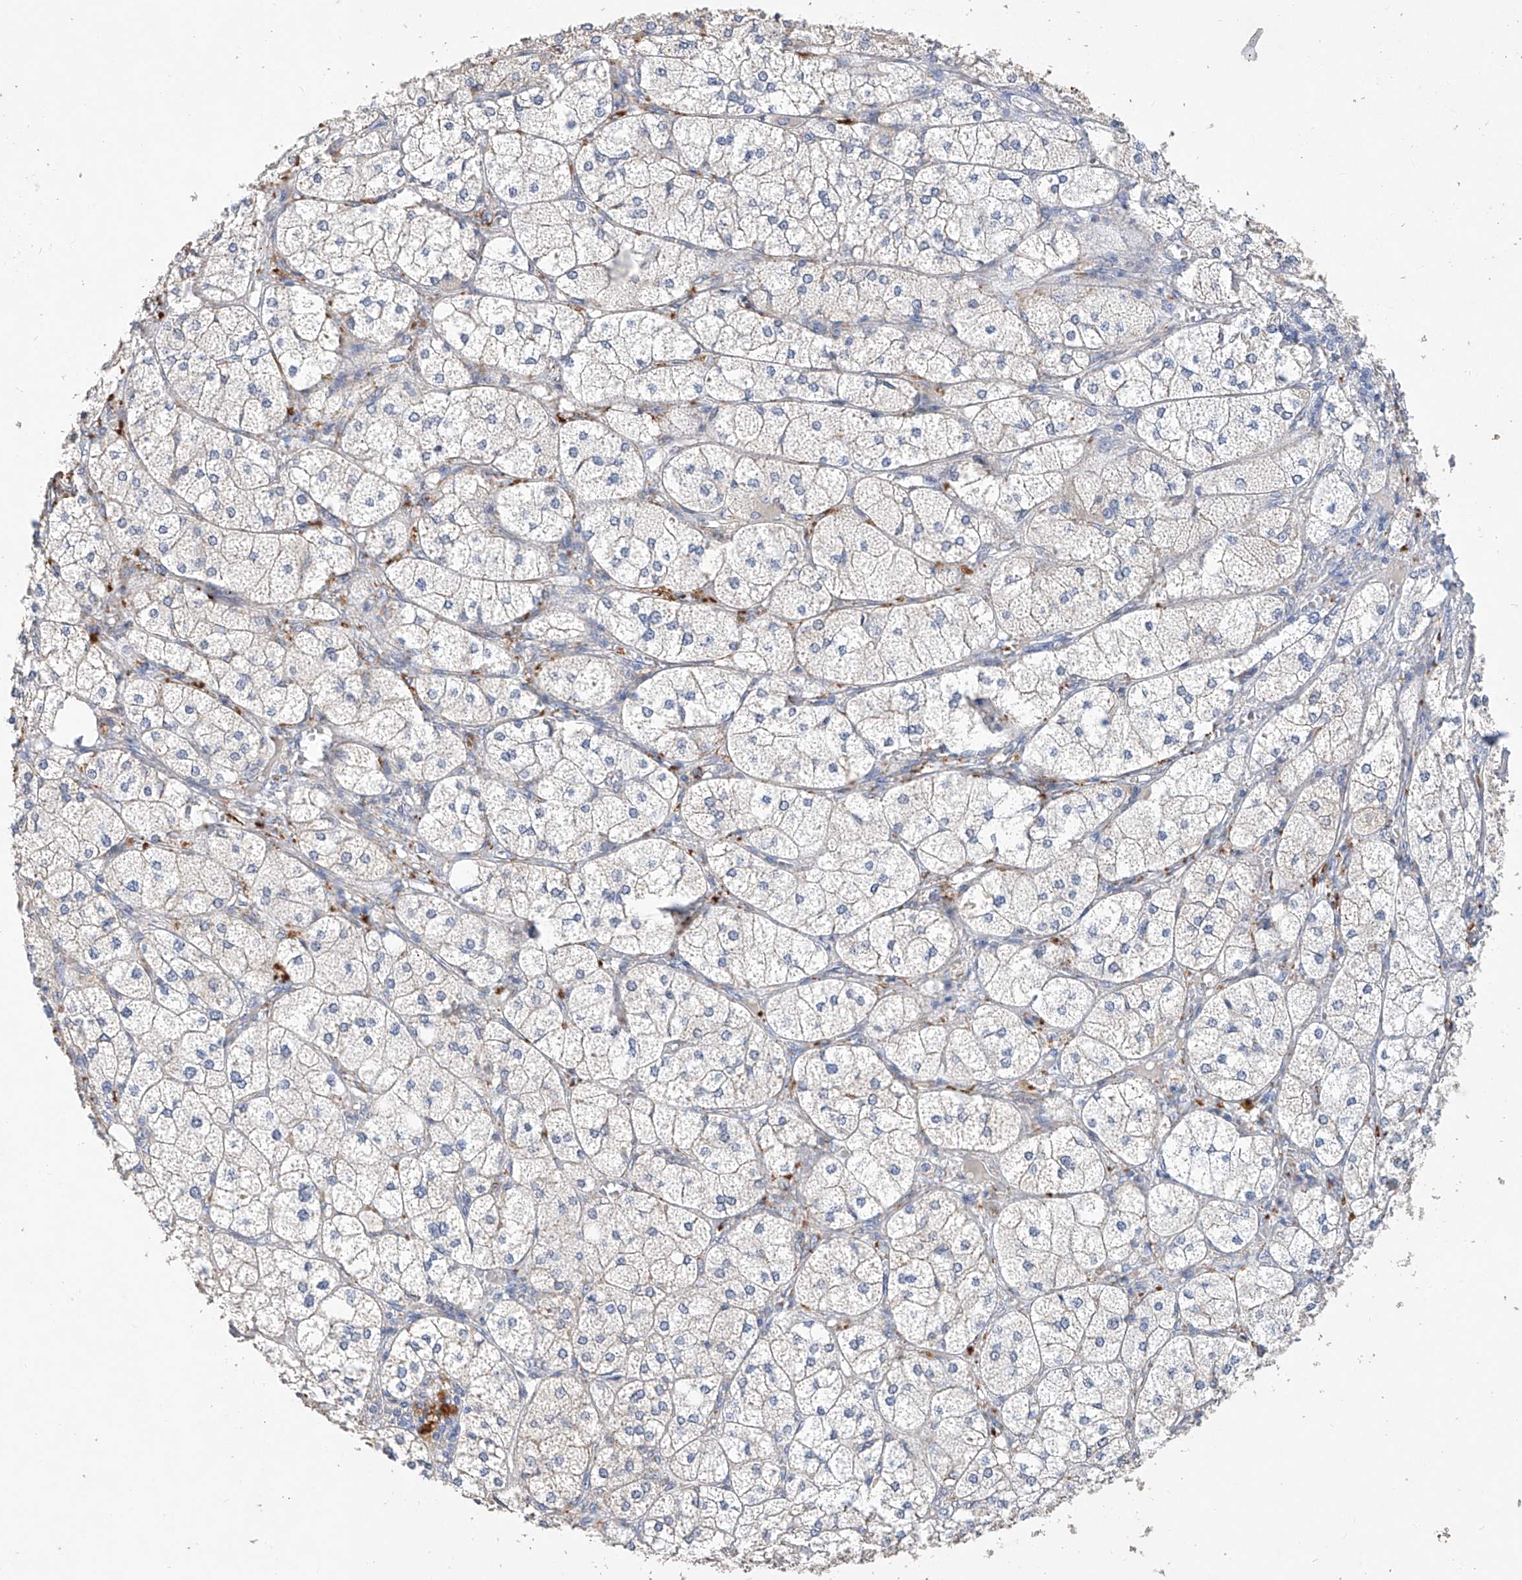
{"staining": {"intensity": "moderate", "quantity": "25%-75%", "location": "cytoplasmic/membranous"}, "tissue": "adrenal gland", "cell_type": "Glandular cells", "image_type": "normal", "snomed": [{"axis": "morphology", "description": "Normal tissue, NOS"}, {"axis": "topography", "description": "Adrenal gland"}], "caption": "Brown immunohistochemical staining in normal adrenal gland displays moderate cytoplasmic/membranous expression in approximately 25%-75% of glandular cells. (DAB (3,3'-diaminobenzidine) = brown stain, brightfield microscopy at high magnification).", "gene": "AMD1", "patient": {"sex": "female", "age": 61}}